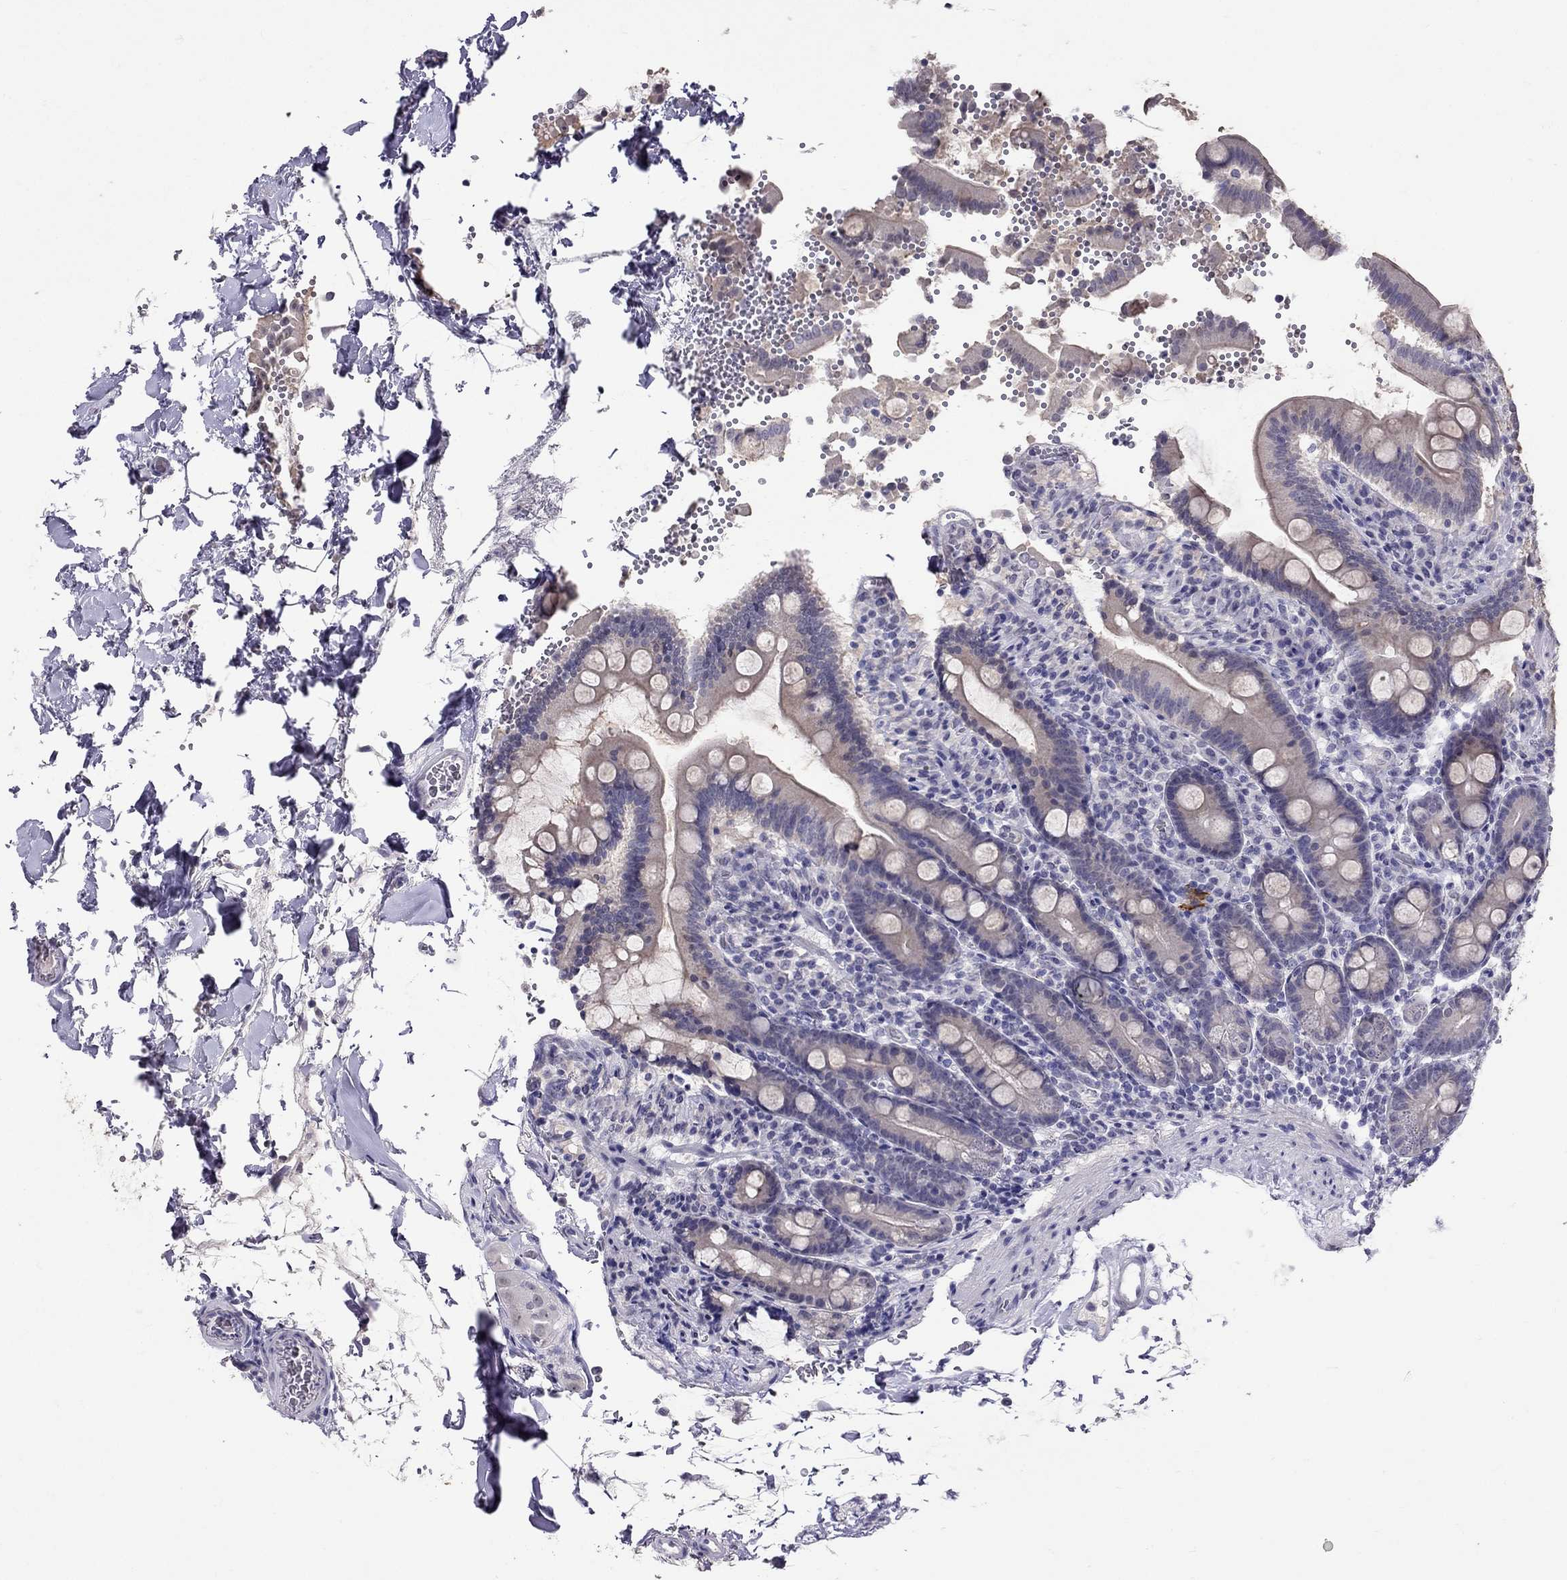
{"staining": {"intensity": "negative", "quantity": "none", "location": "none"}, "tissue": "duodenum", "cell_type": "Glandular cells", "image_type": "normal", "snomed": [{"axis": "morphology", "description": "Normal tissue, NOS"}, {"axis": "topography", "description": "Duodenum"}], "caption": "Immunohistochemistry (IHC) of unremarkable duodenum demonstrates no positivity in glandular cells.", "gene": "MYO3B", "patient": {"sex": "male", "age": 59}}